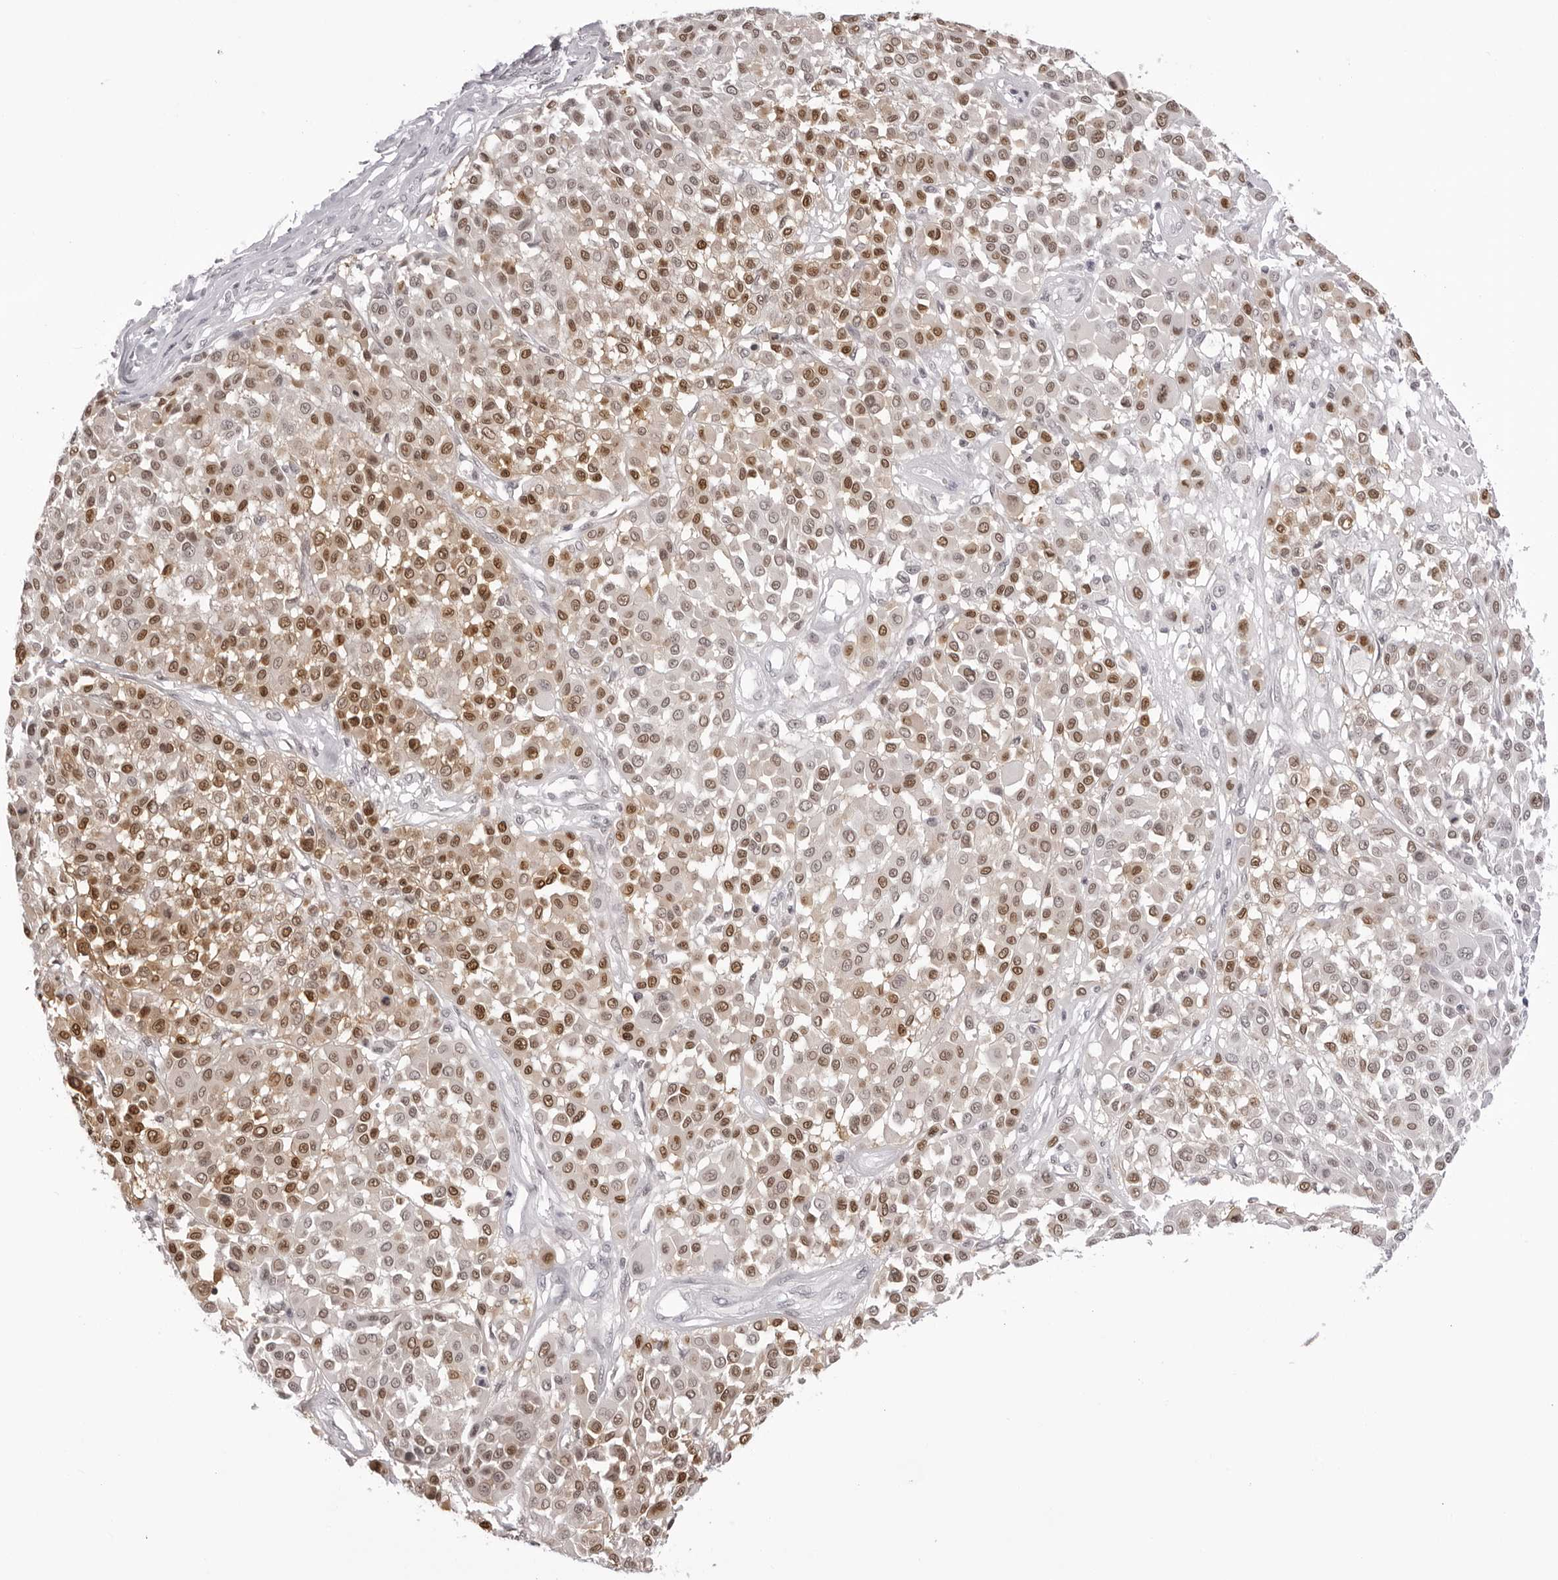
{"staining": {"intensity": "moderate", "quantity": "25%-75%", "location": "nuclear"}, "tissue": "melanoma", "cell_type": "Tumor cells", "image_type": "cancer", "snomed": [{"axis": "morphology", "description": "Malignant melanoma, Metastatic site"}, {"axis": "topography", "description": "Soft tissue"}], "caption": "There is medium levels of moderate nuclear expression in tumor cells of melanoma, as demonstrated by immunohistochemical staining (brown color).", "gene": "HSPA4", "patient": {"sex": "male", "age": 41}}